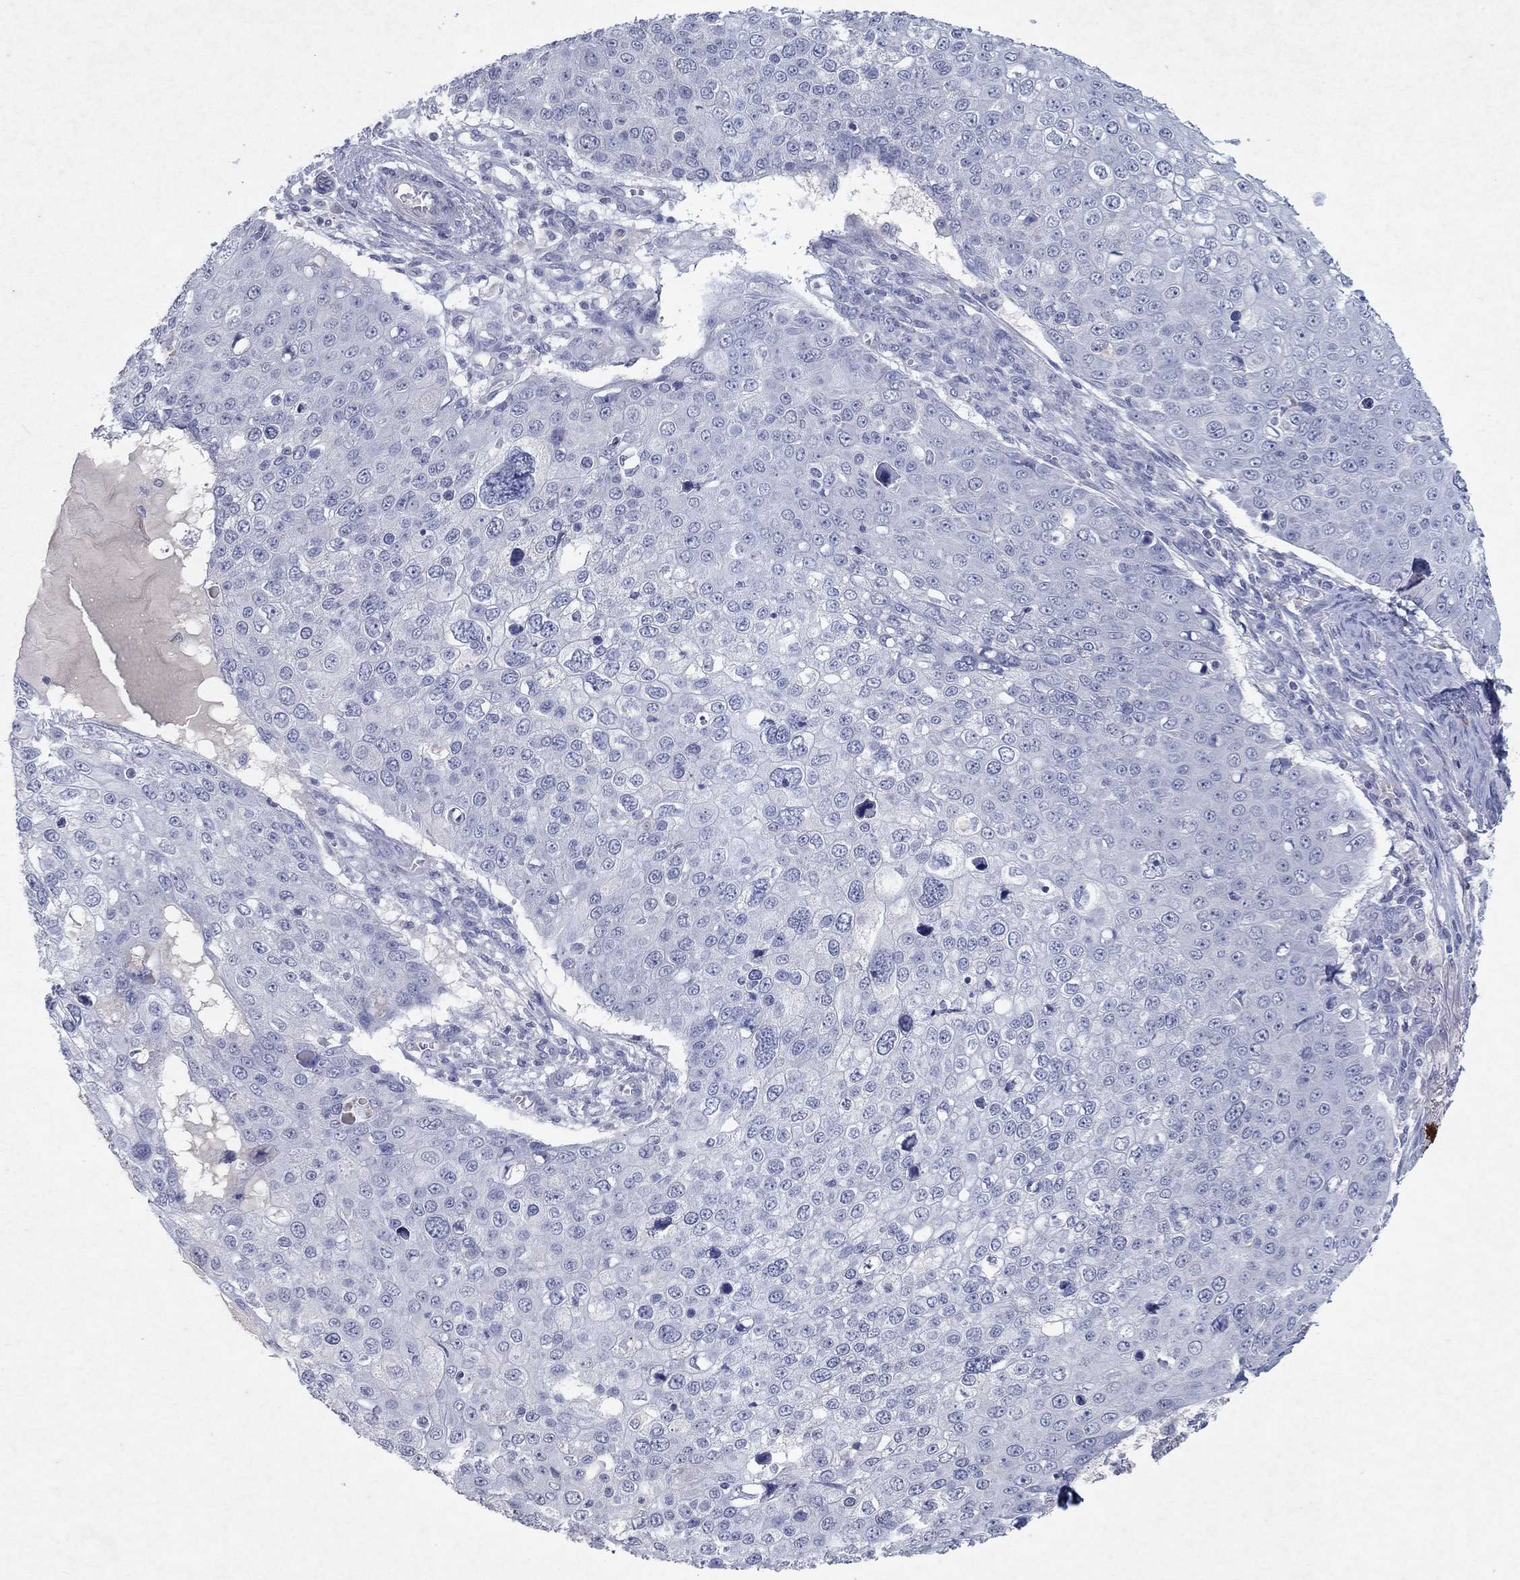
{"staining": {"intensity": "negative", "quantity": "none", "location": "none"}, "tissue": "skin cancer", "cell_type": "Tumor cells", "image_type": "cancer", "snomed": [{"axis": "morphology", "description": "Squamous cell carcinoma, NOS"}, {"axis": "topography", "description": "Skin"}], "caption": "Protein analysis of skin cancer reveals no significant positivity in tumor cells.", "gene": "KRT40", "patient": {"sex": "male", "age": 71}}